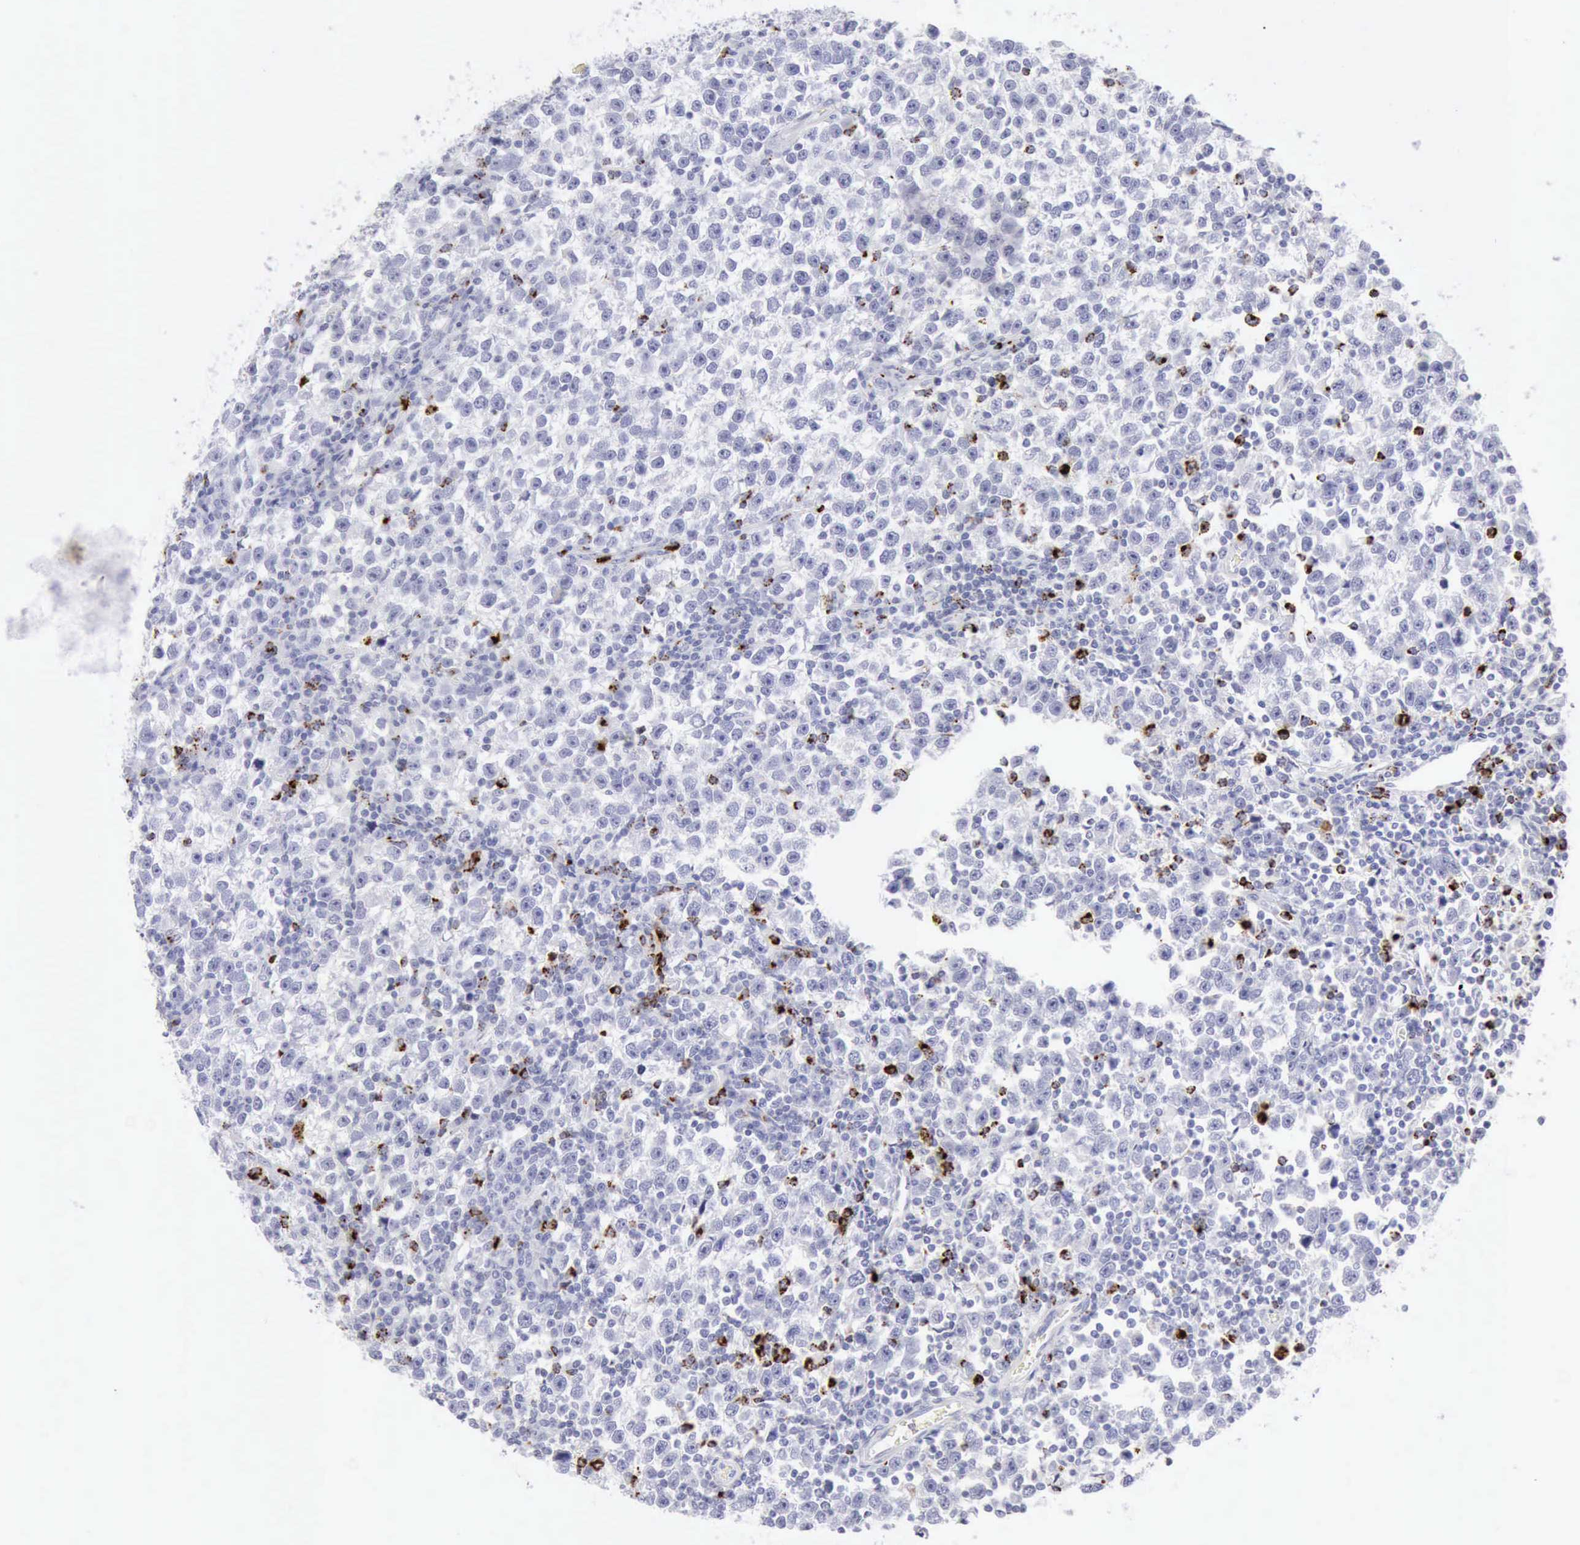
{"staining": {"intensity": "negative", "quantity": "none", "location": "none"}, "tissue": "testis cancer", "cell_type": "Tumor cells", "image_type": "cancer", "snomed": [{"axis": "morphology", "description": "Seminoma, NOS"}, {"axis": "topography", "description": "Testis"}], "caption": "Photomicrograph shows no protein staining in tumor cells of testis cancer (seminoma) tissue.", "gene": "GZMB", "patient": {"sex": "male", "age": 43}}